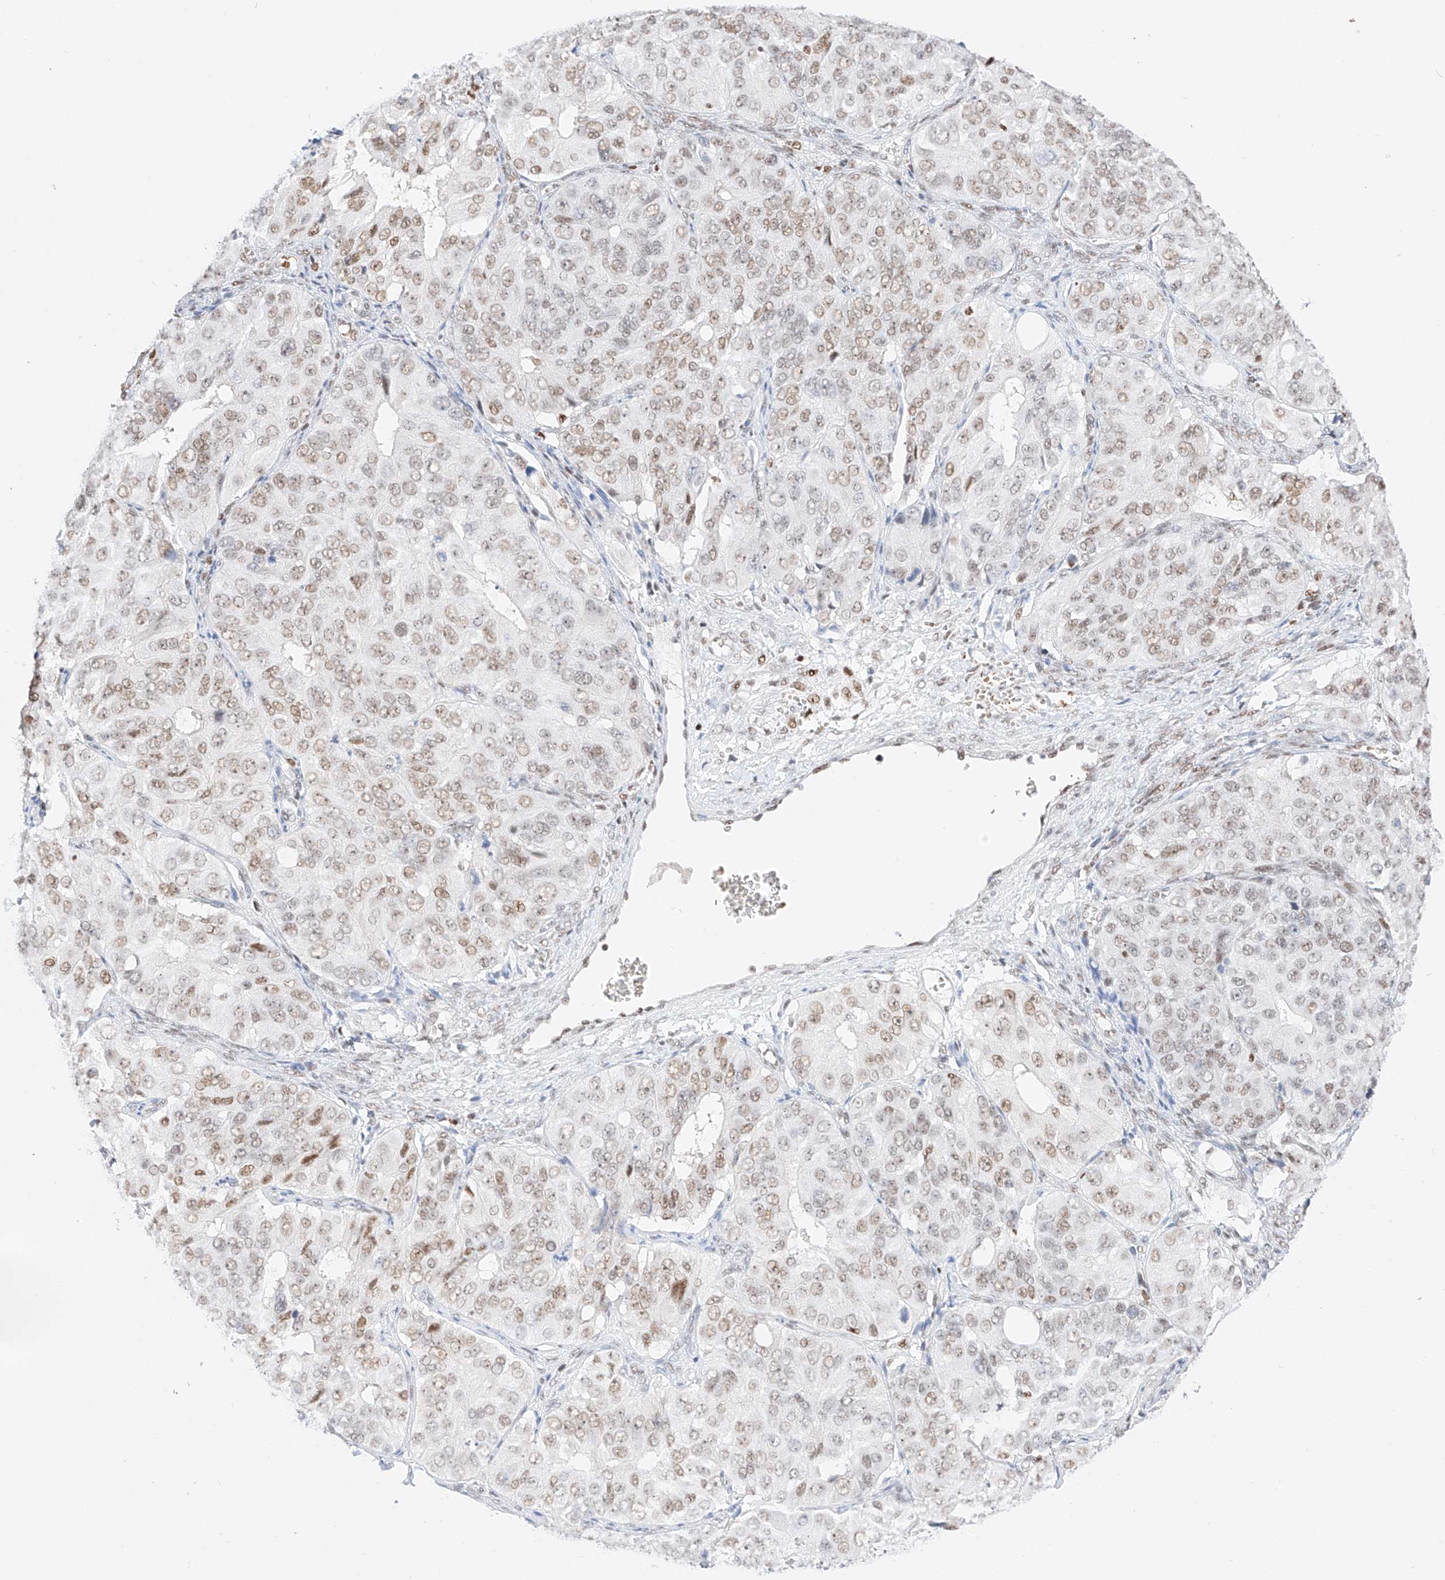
{"staining": {"intensity": "weak", "quantity": ">75%", "location": "nuclear"}, "tissue": "ovarian cancer", "cell_type": "Tumor cells", "image_type": "cancer", "snomed": [{"axis": "morphology", "description": "Carcinoma, endometroid"}, {"axis": "topography", "description": "Ovary"}], "caption": "Weak nuclear protein positivity is appreciated in about >75% of tumor cells in ovarian cancer (endometroid carcinoma).", "gene": "APIP", "patient": {"sex": "female", "age": 51}}